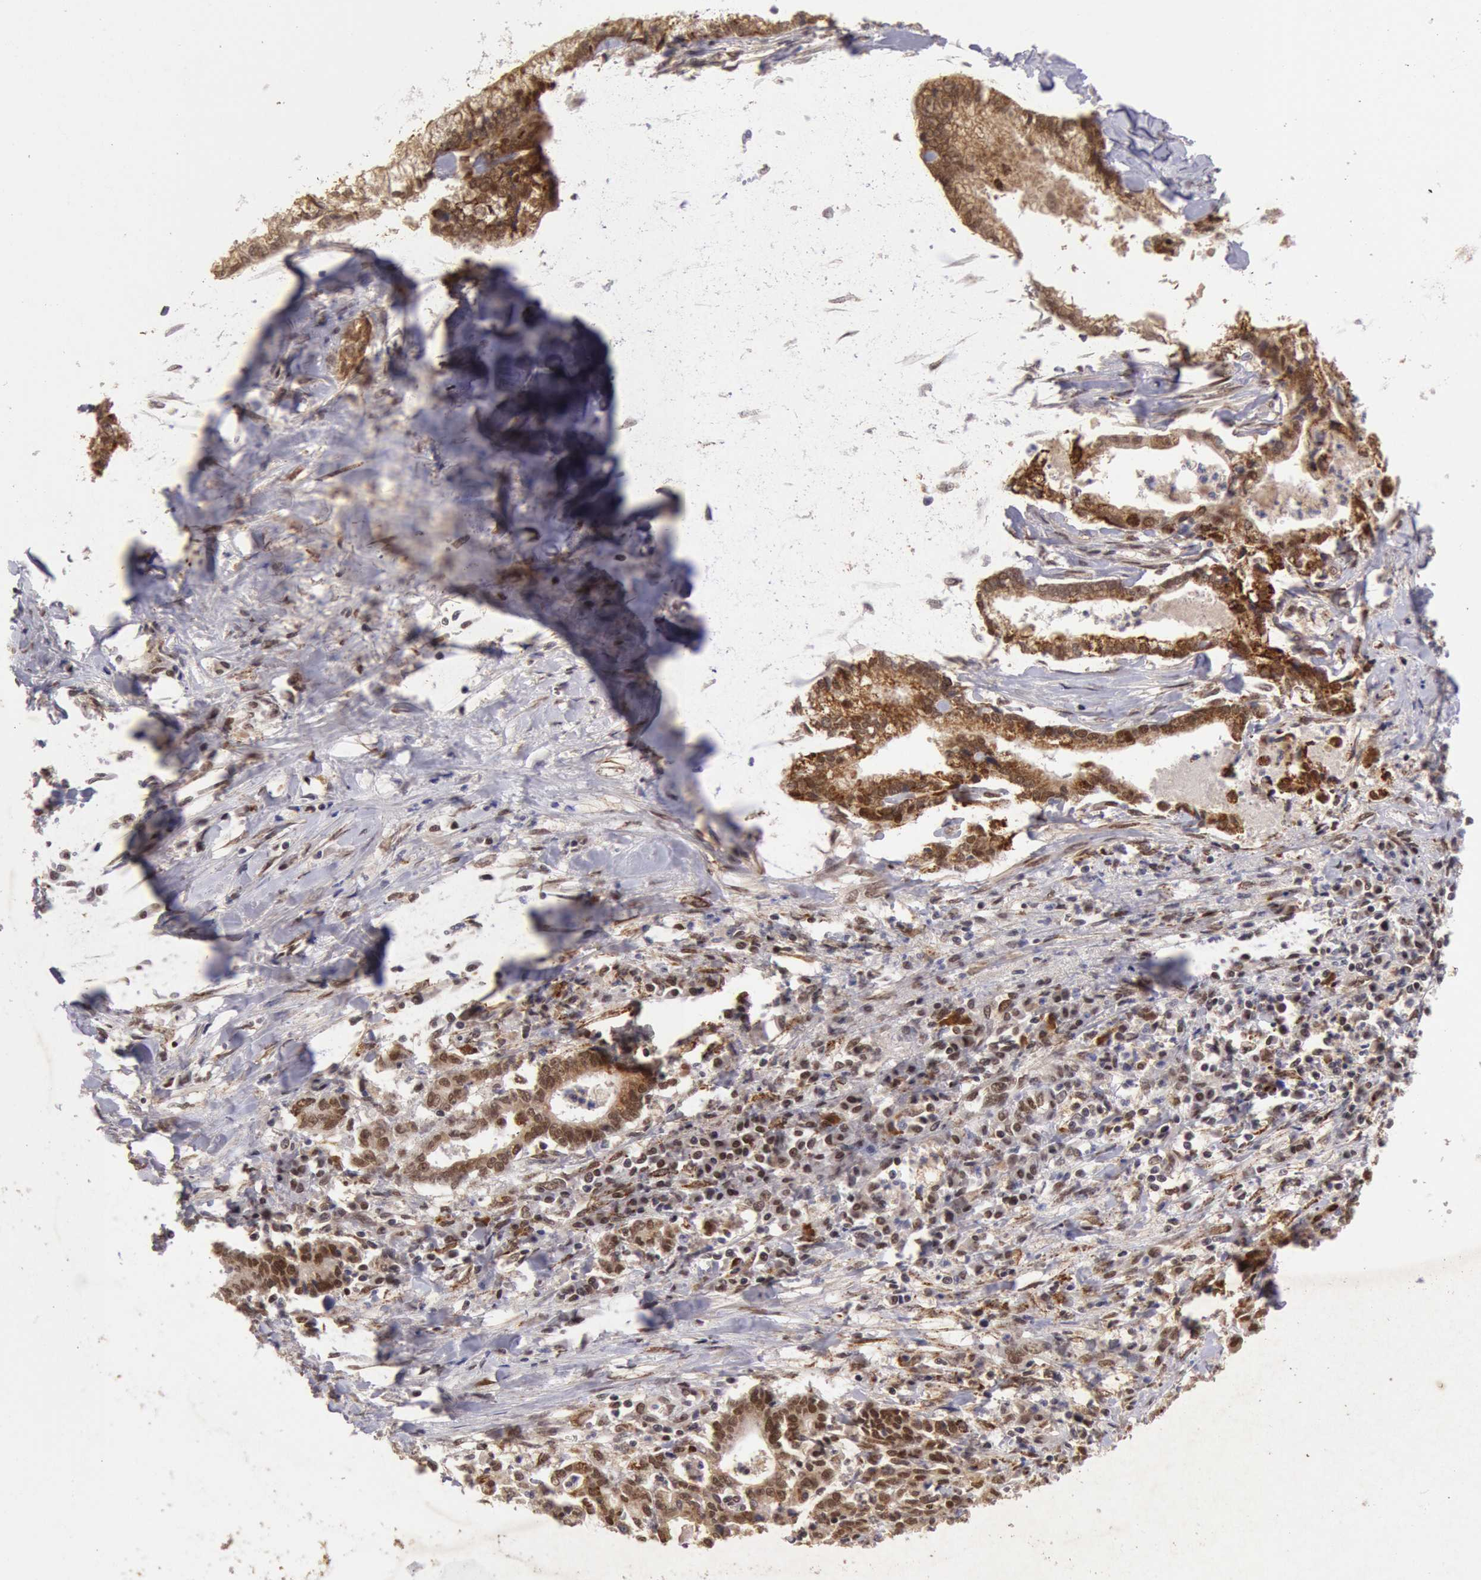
{"staining": {"intensity": "moderate", "quantity": ">75%", "location": "cytoplasmic/membranous,nuclear"}, "tissue": "liver cancer", "cell_type": "Tumor cells", "image_type": "cancer", "snomed": [{"axis": "morphology", "description": "Cholangiocarcinoma"}, {"axis": "topography", "description": "Liver"}], "caption": "A histopathology image of liver cancer (cholangiocarcinoma) stained for a protein demonstrates moderate cytoplasmic/membranous and nuclear brown staining in tumor cells. (DAB = brown stain, brightfield microscopy at high magnification).", "gene": "CDKN2B", "patient": {"sex": "male", "age": 57}}